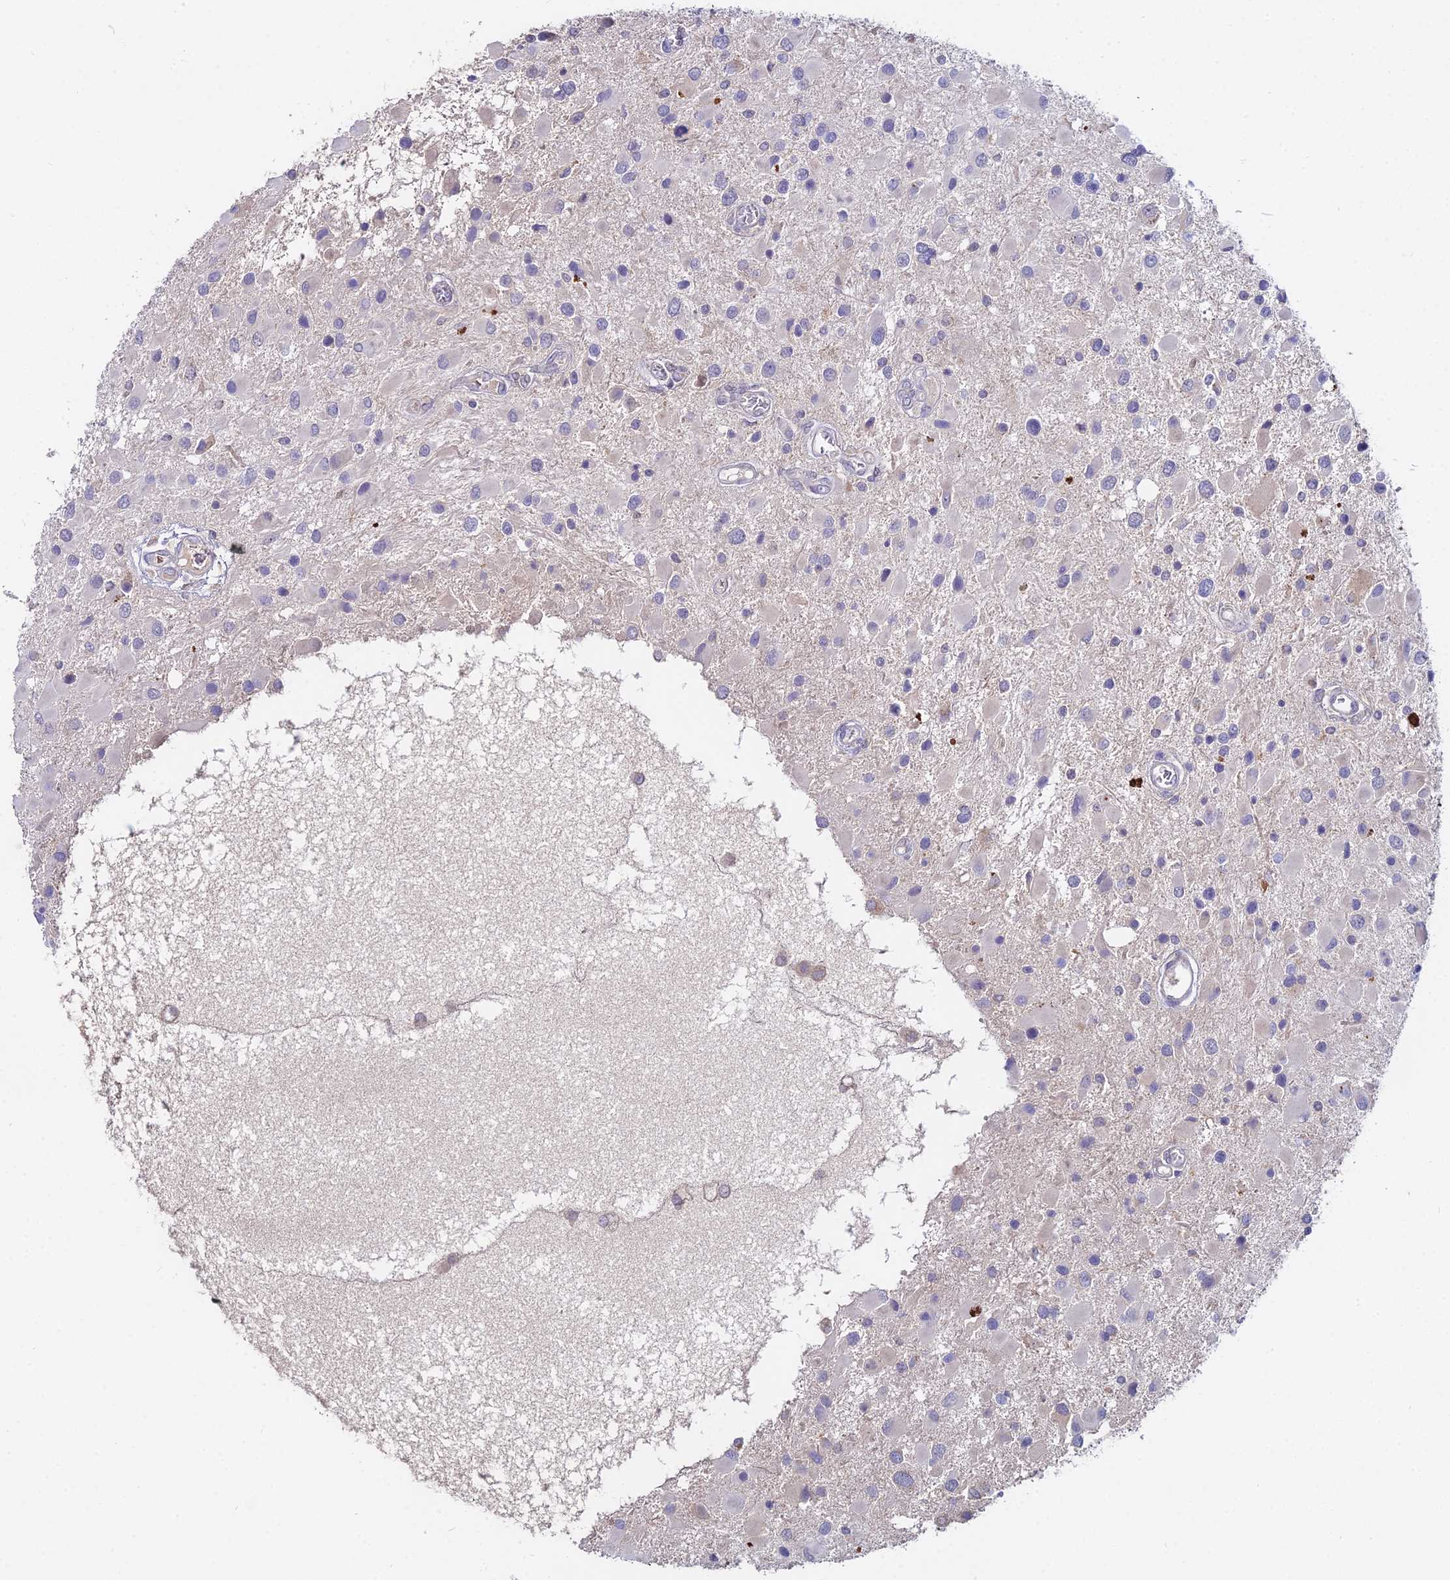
{"staining": {"intensity": "negative", "quantity": "none", "location": "none"}, "tissue": "glioma", "cell_type": "Tumor cells", "image_type": "cancer", "snomed": [{"axis": "morphology", "description": "Glioma, malignant, High grade"}, {"axis": "topography", "description": "Brain"}], "caption": "An IHC micrograph of malignant glioma (high-grade) is shown. There is no staining in tumor cells of malignant glioma (high-grade).", "gene": "WDR43", "patient": {"sex": "male", "age": 53}}